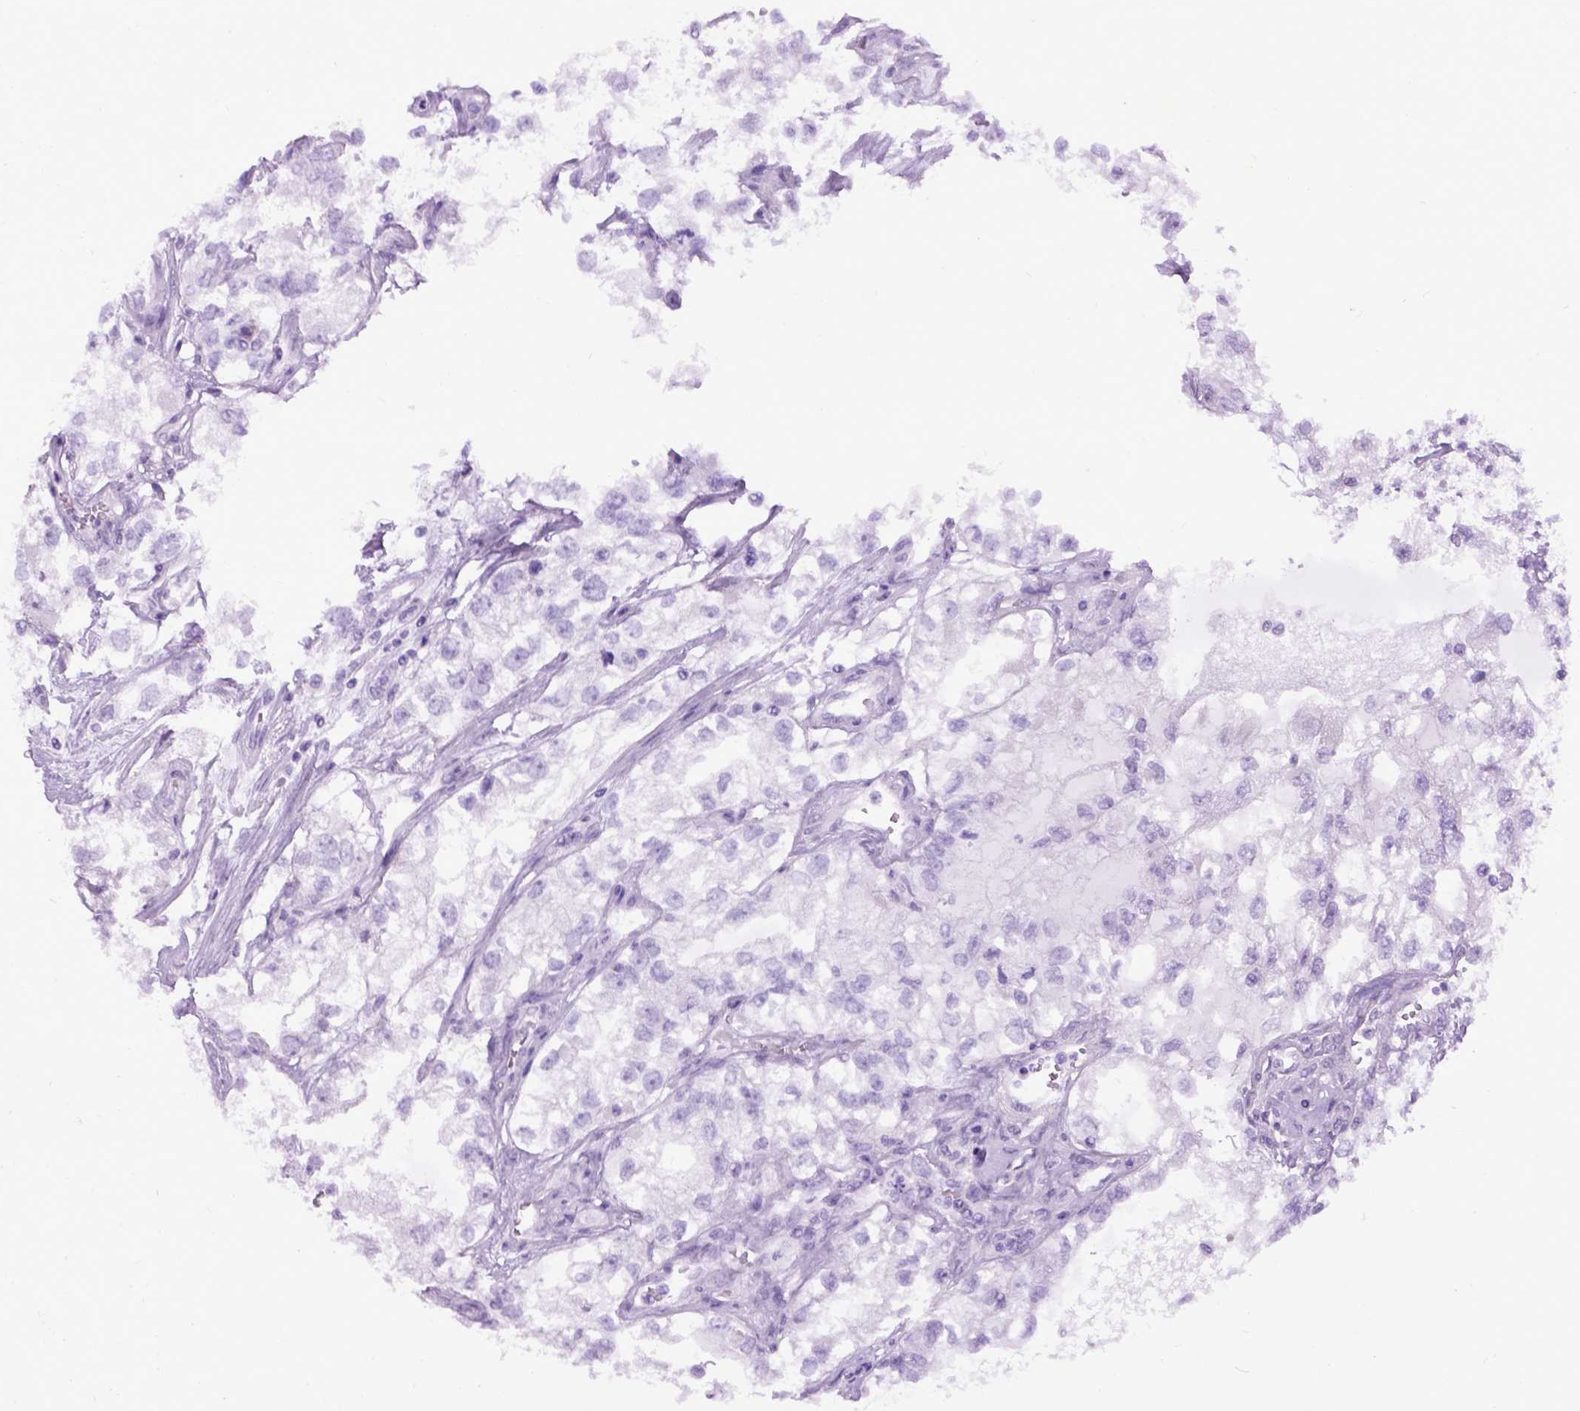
{"staining": {"intensity": "negative", "quantity": "none", "location": "none"}, "tissue": "renal cancer", "cell_type": "Tumor cells", "image_type": "cancer", "snomed": [{"axis": "morphology", "description": "Adenocarcinoma, NOS"}, {"axis": "topography", "description": "Kidney"}], "caption": "Renal cancer stained for a protein using IHC demonstrates no staining tumor cells.", "gene": "EMILIN3", "patient": {"sex": "female", "age": 59}}